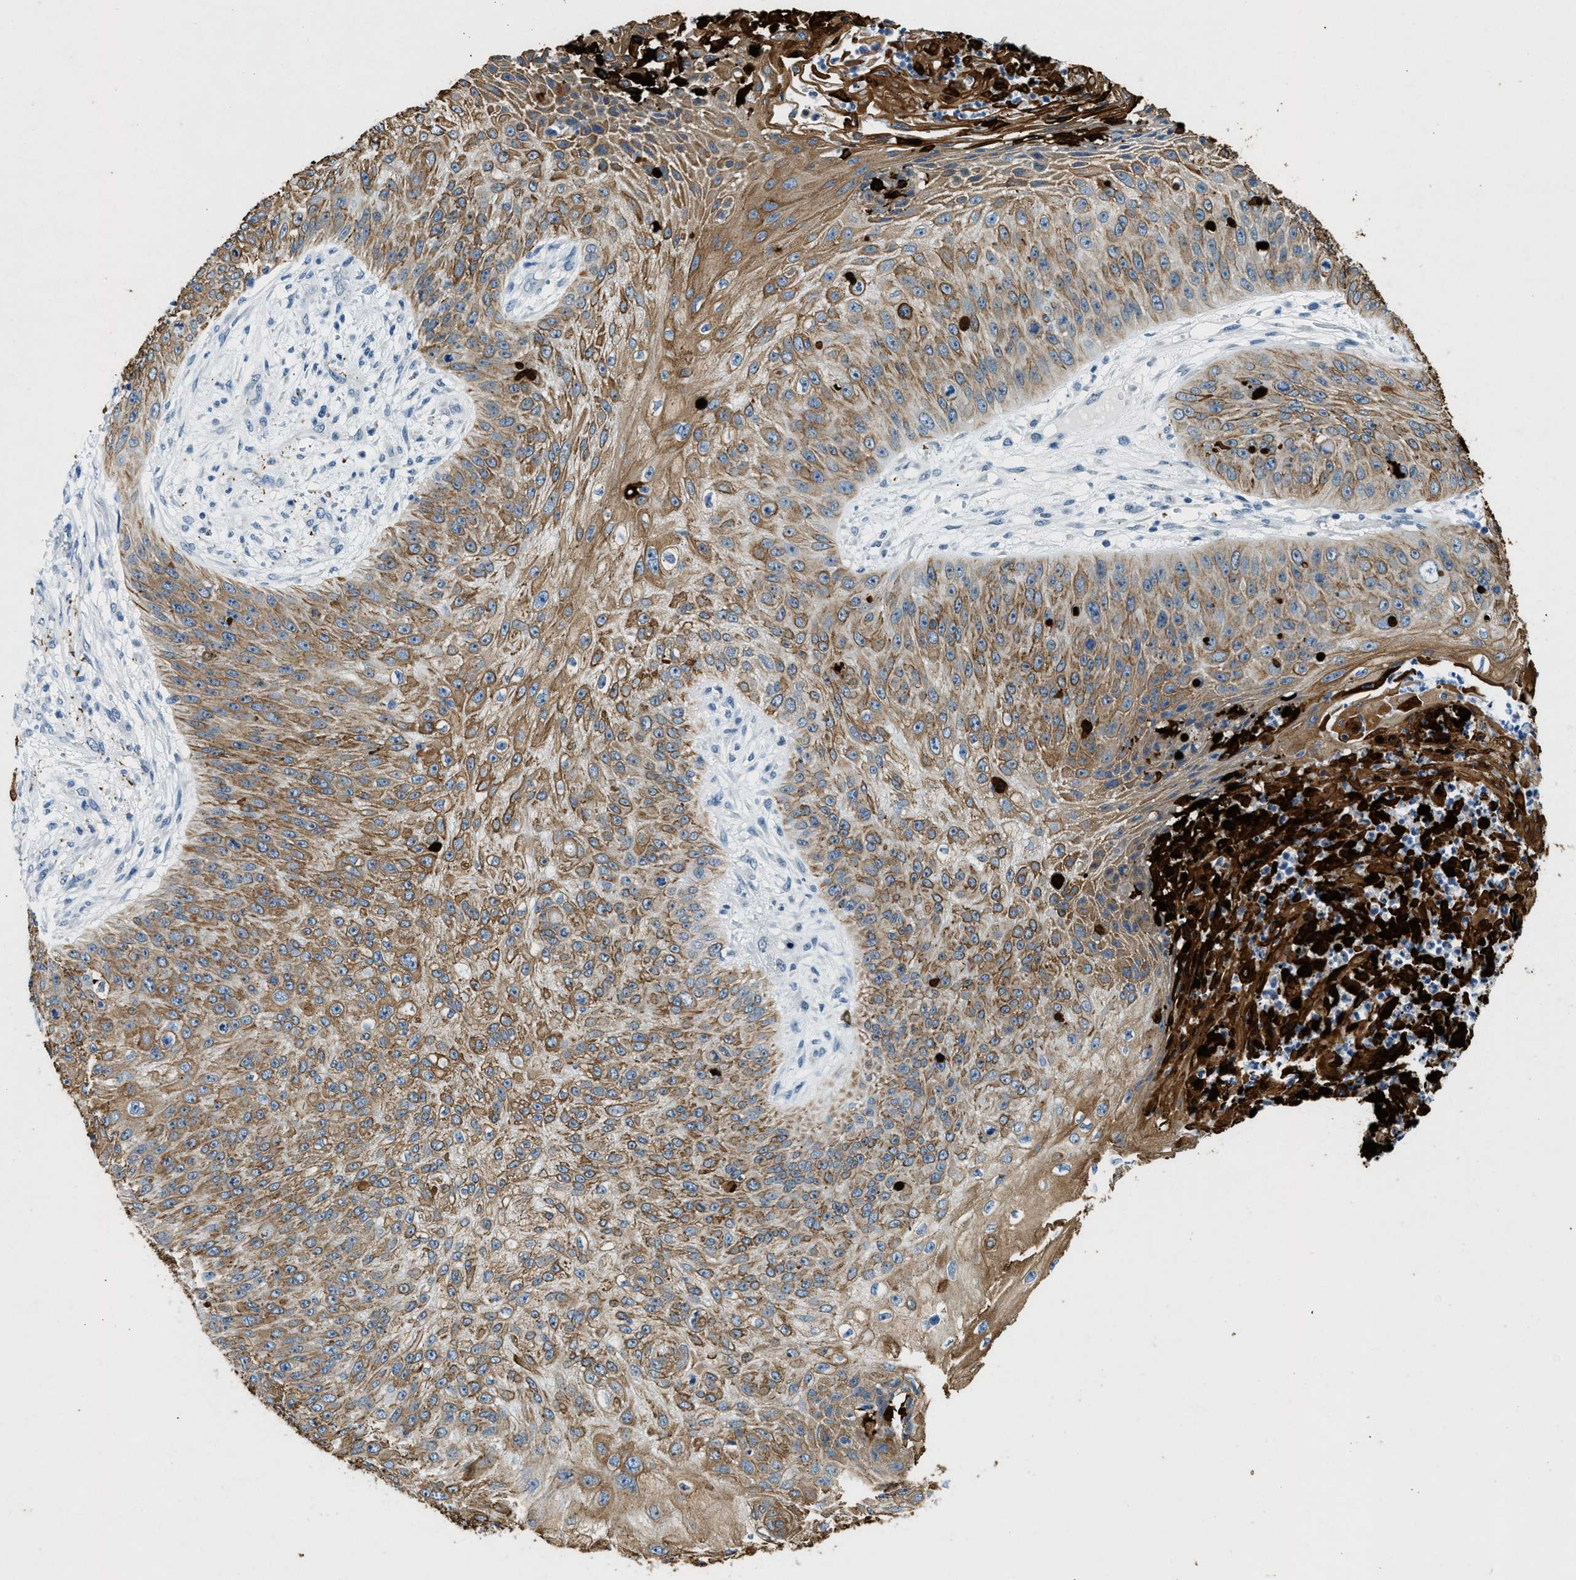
{"staining": {"intensity": "moderate", "quantity": ">75%", "location": "cytoplasmic/membranous"}, "tissue": "skin cancer", "cell_type": "Tumor cells", "image_type": "cancer", "snomed": [{"axis": "morphology", "description": "Squamous cell carcinoma, NOS"}, {"axis": "topography", "description": "Skin"}], "caption": "DAB immunohistochemical staining of squamous cell carcinoma (skin) reveals moderate cytoplasmic/membranous protein positivity in about >75% of tumor cells. The protein is stained brown, and the nuclei are stained in blue (DAB (3,3'-diaminobenzidine) IHC with brightfield microscopy, high magnification).", "gene": "CFAP20", "patient": {"sex": "female", "age": 80}}